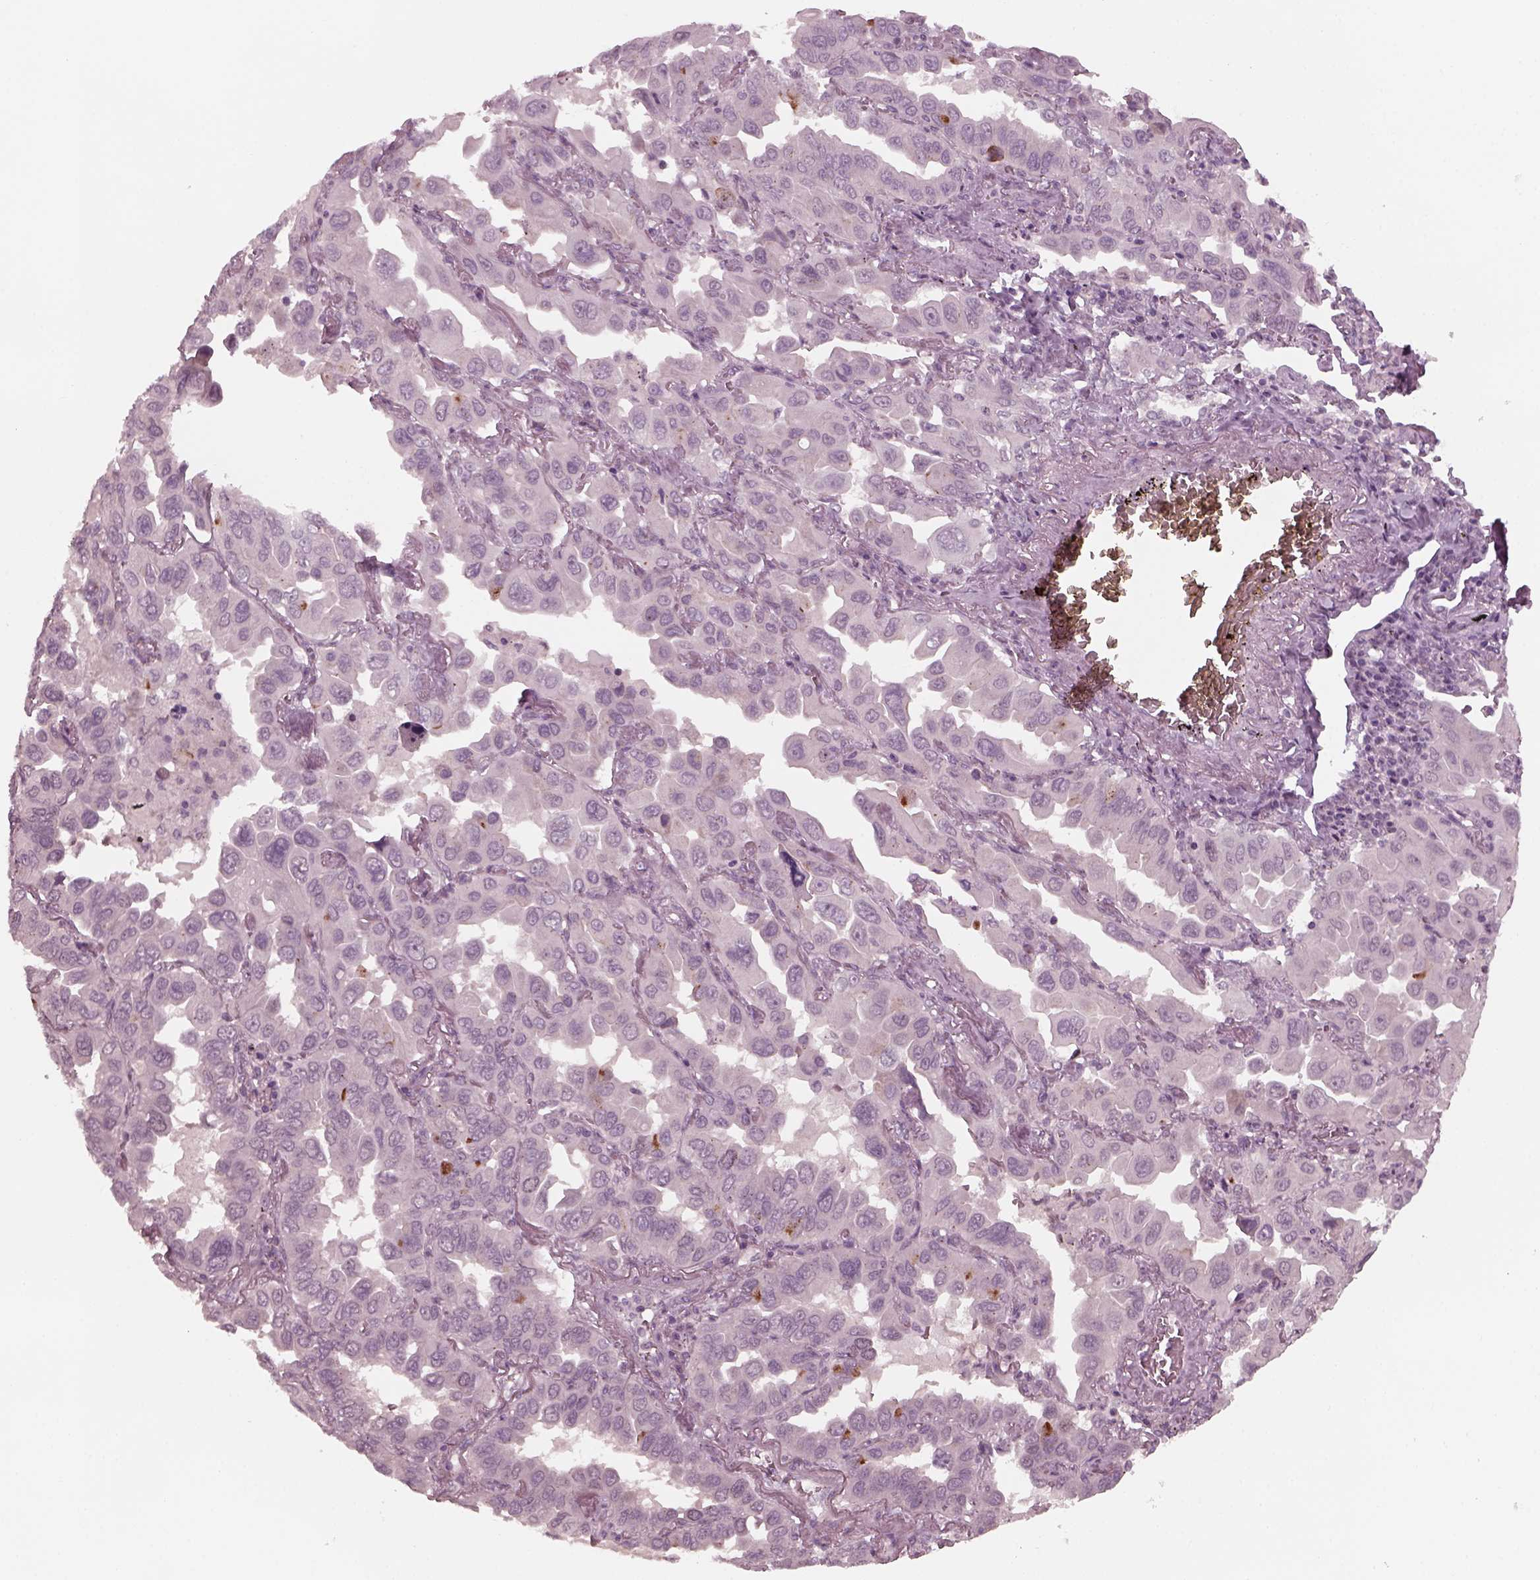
{"staining": {"intensity": "negative", "quantity": "none", "location": "none"}, "tissue": "lung cancer", "cell_type": "Tumor cells", "image_type": "cancer", "snomed": [{"axis": "morphology", "description": "Adenocarcinoma, NOS"}, {"axis": "topography", "description": "Lung"}], "caption": "A high-resolution histopathology image shows IHC staining of lung cancer (adenocarcinoma), which shows no significant staining in tumor cells. (DAB immunohistochemistry (IHC) visualized using brightfield microscopy, high magnification).", "gene": "SAXO1", "patient": {"sex": "male", "age": 64}}